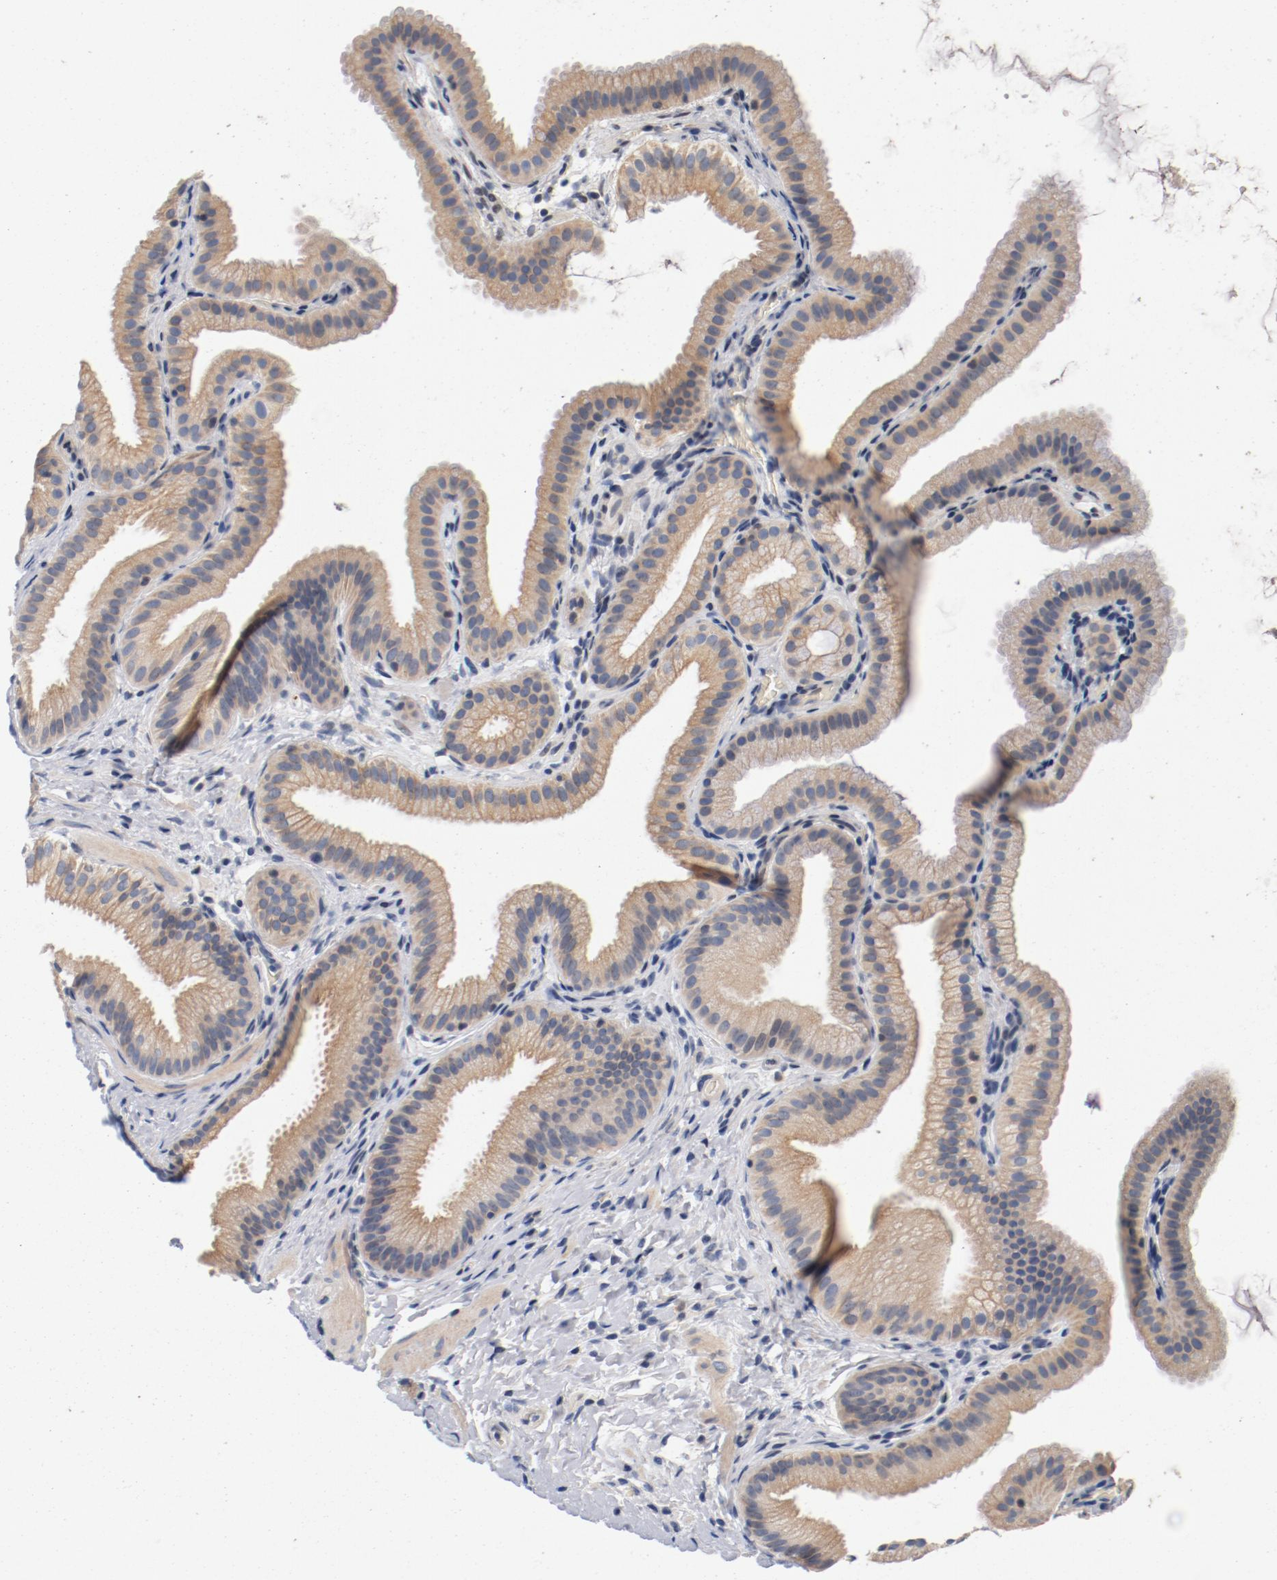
{"staining": {"intensity": "moderate", "quantity": ">75%", "location": "cytoplasmic/membranous"}, "tissue": "gallbladder", "cell_type": "Glandular cells", "image_type": "normal", "snomed": [{"axis": "morphology", "description": "Normal tissue, NOS"}, {"axis": "topography", "description": "Gallbladder"}], "caption": "IHC histopathology image of benign gallbladder: gallbladder stained using IHC demonstrates medium levels of moderate protein expression localized specifically in the cytoplasmic/membranous of glandular cells, appearing as a cytoplasmic/membranous brown color.", "gene": "PIM1", "patient": {"sex": "female", "age": 63}}